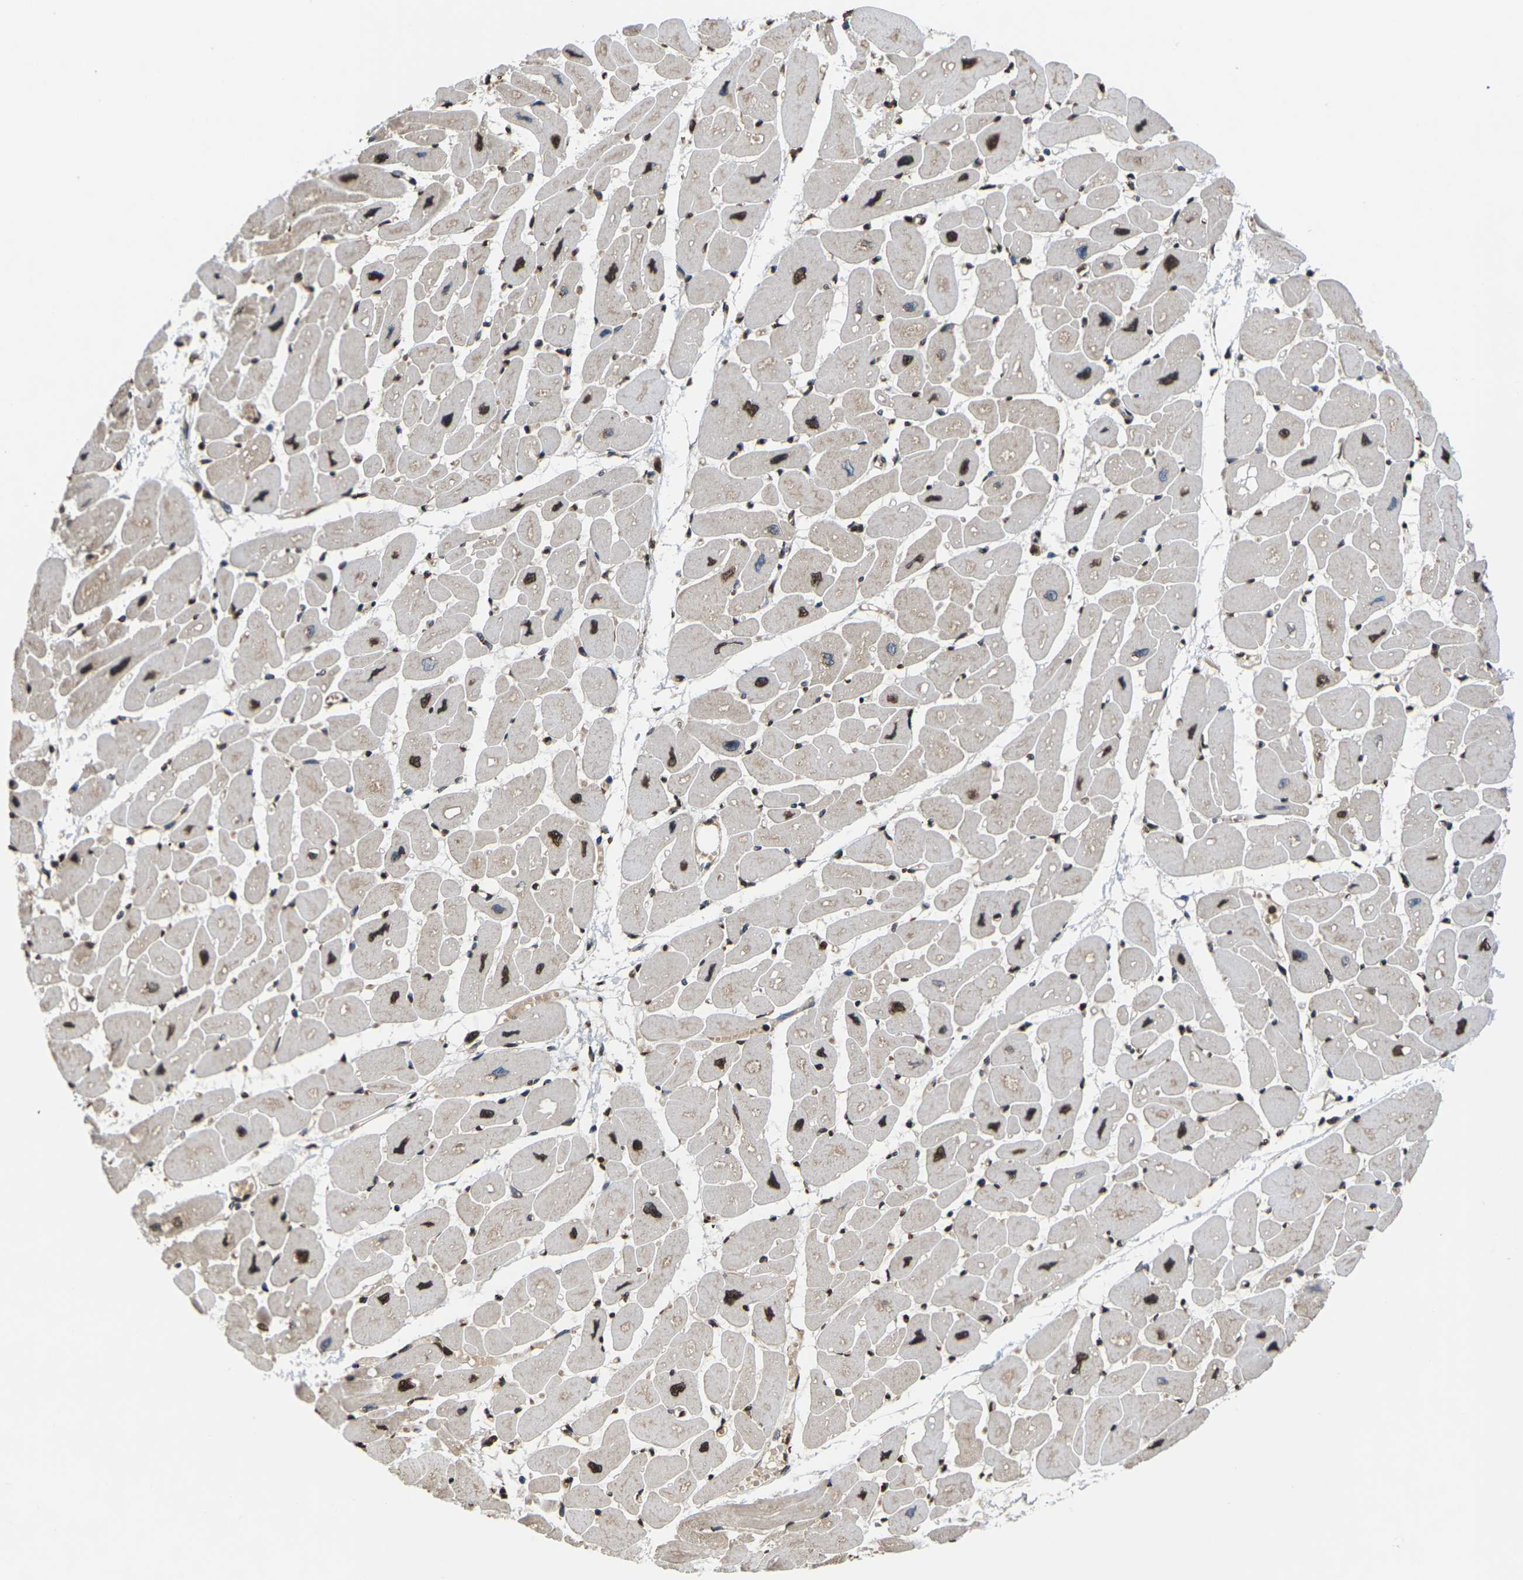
{"staining": {"intensity": "strong", "quantity": ">75%", "location": "nuclear"}, "tissue": "heart muscle", "cell_type": "Cardiomyocytes", "image_type": "normal", "snomed": [{"axis": "morphology", "description": "Normal tissue, NOS"}, {"axis": "topography", "description": "Heart"}], "caption": "Cardiomyocytes demonstrate strong nuclear staining in approximately >75% of cells in unremarkable heart muscle. The staining is performed using DAB (3,3'-diaminobenzidine) brown chromogen to label protein expression. The nuclei are counter-stained blue using hematoxylin.", "gene": "EMSY", "patient": {"sex": "female", "age": 54}}